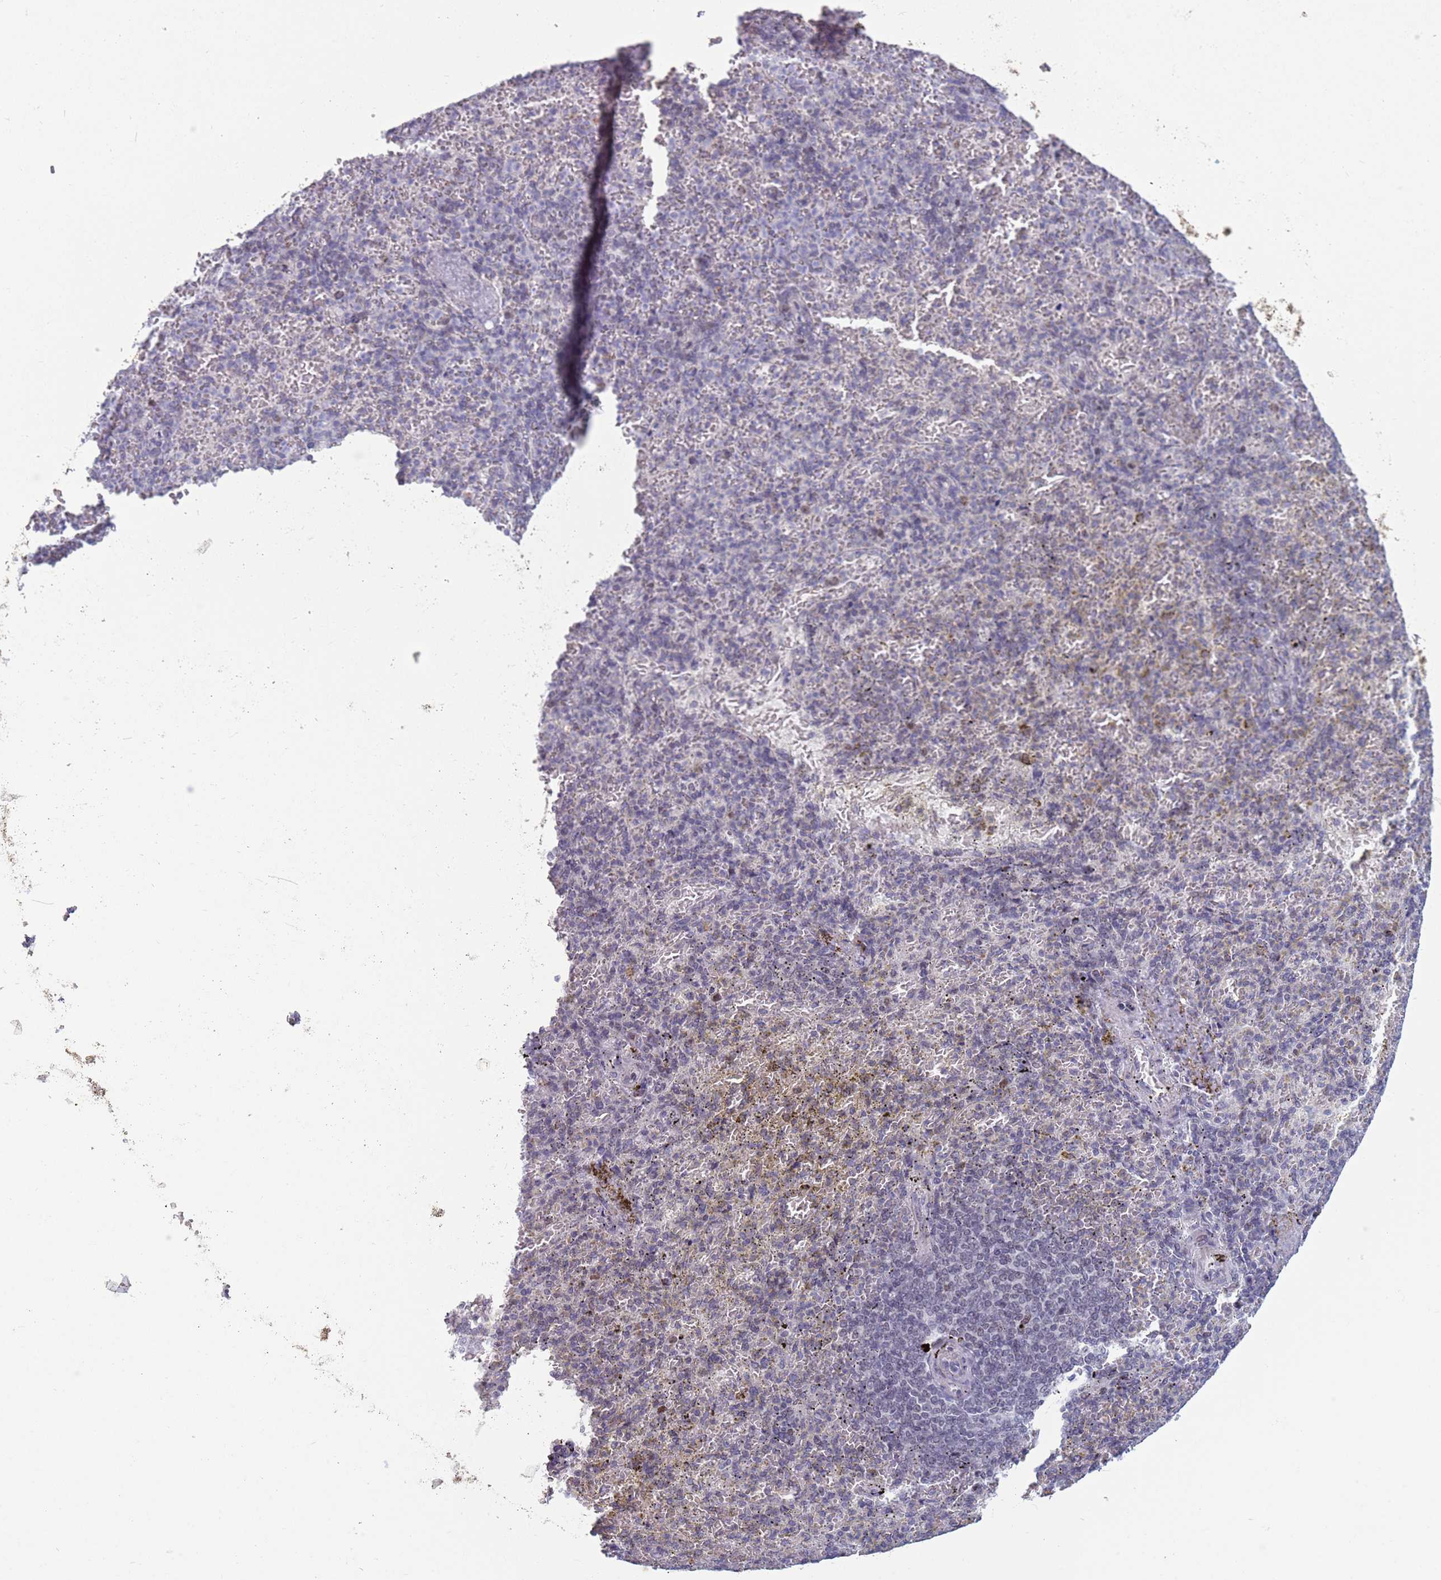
{"staining": {"intensity": "negative", "quantity": "none", "location": "none"}, "tissue": "spleen", "cell_type": "Cells in red pulp", "image_type": "normal", "snomed": [{"axis": "morphology", "description": "Normal tissue, NOS"}, {"axis": "topography", "description": "Spleen"}], "caption": "The immunohistochemistry image has no significant expression in cells in red pulp of spleen.", "gene": "ZKSCAN2", "patient": {"sex": "female", "age": 74}}